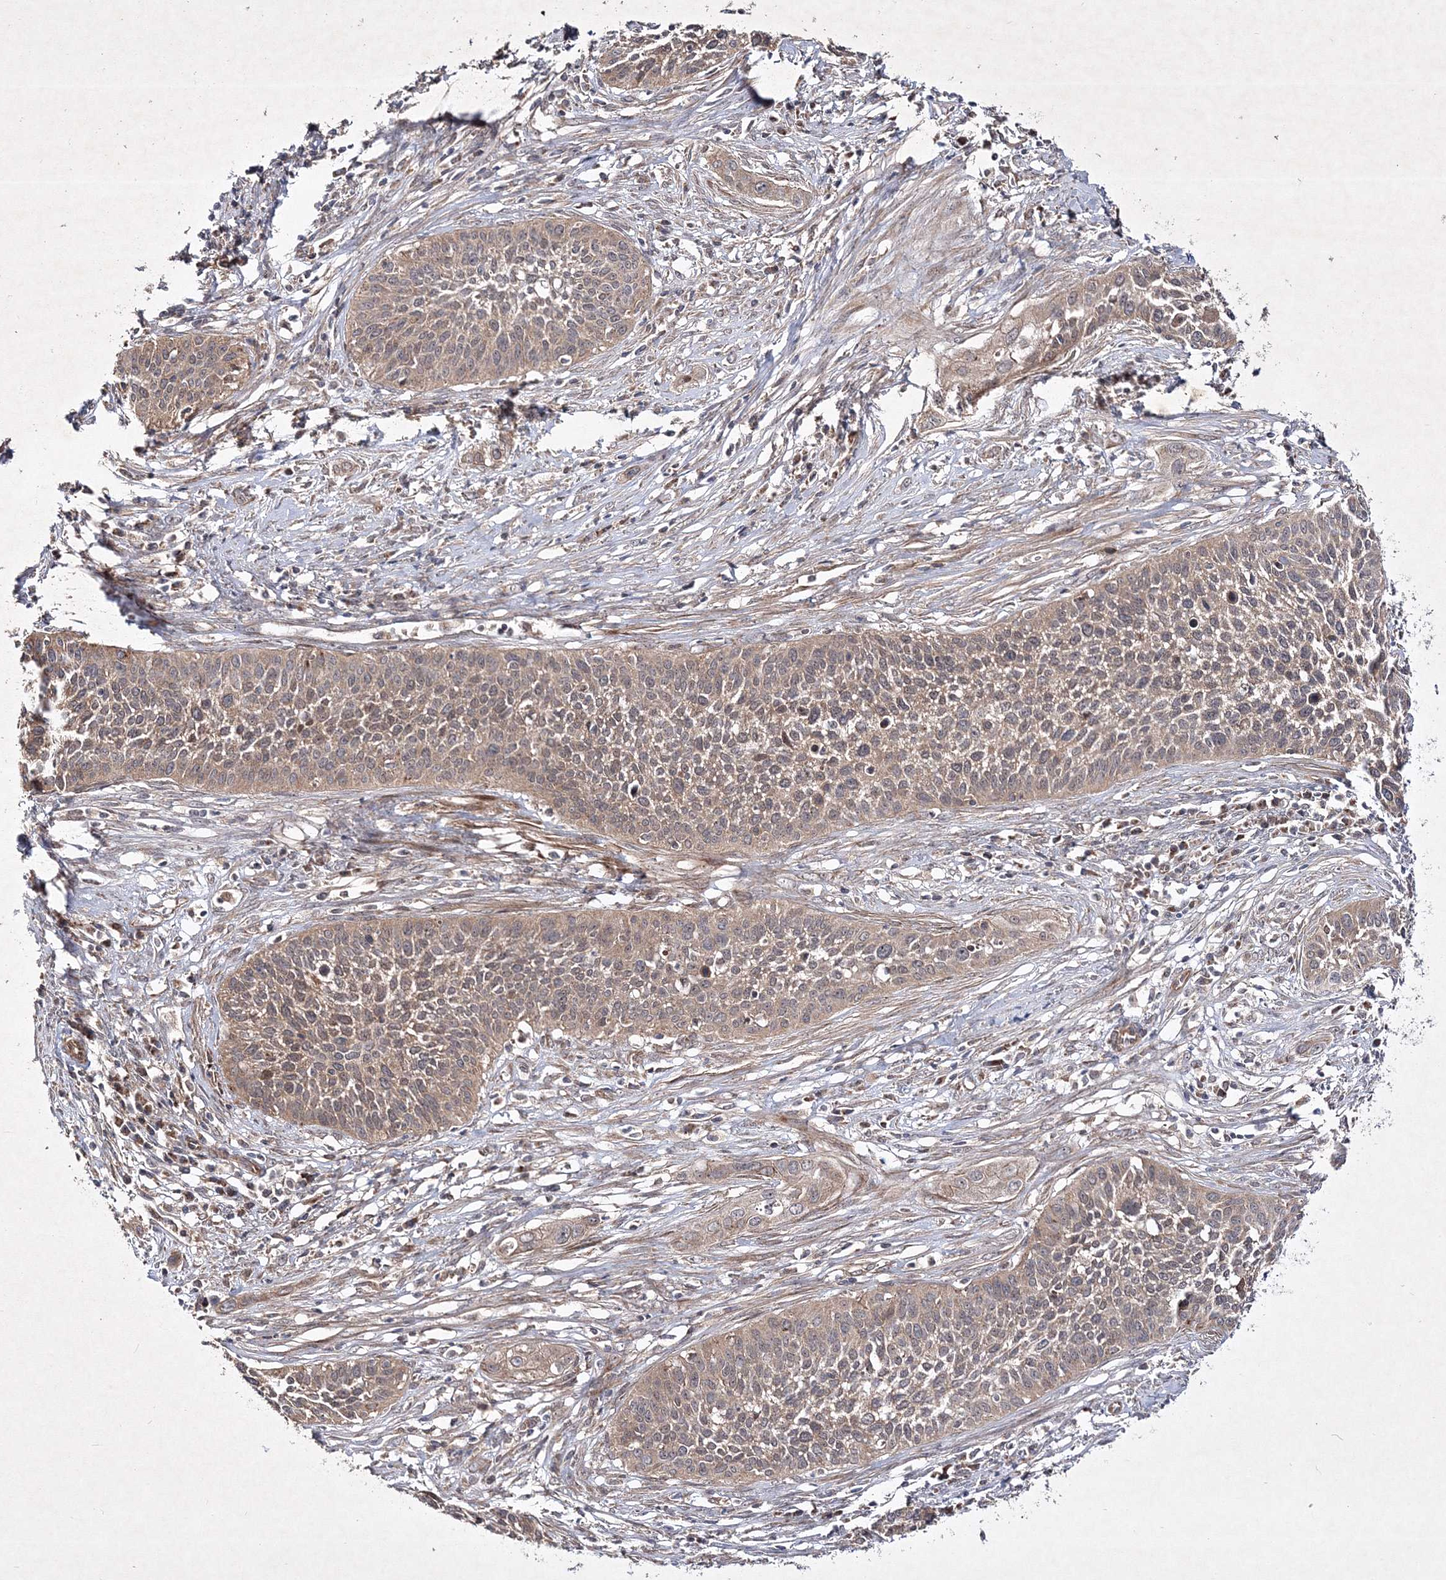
{"staining": {"intensity": "weak", "quantity": ">75%", "location": "cytoplasmic/membranous"}, "tissue": "cervical cancer", "cell_type": "Tumor cells", "image_type": "cancer", "snomed": [{"axis": "morphology", "description": "Squamous cell carcinoma, NOS"}, {"axis": "topography", "description": "Cervix"}], "caption": "This photomicrograph demonstrates immunohistochemistry (IHC) staining of human cervical squamous cell carcinoma, with low weak cytoplasmic/membranous staining in approximately >75% of tumor cells.", "gene": "SCRN3", "patient": {"sex": "female", "age": 34}}